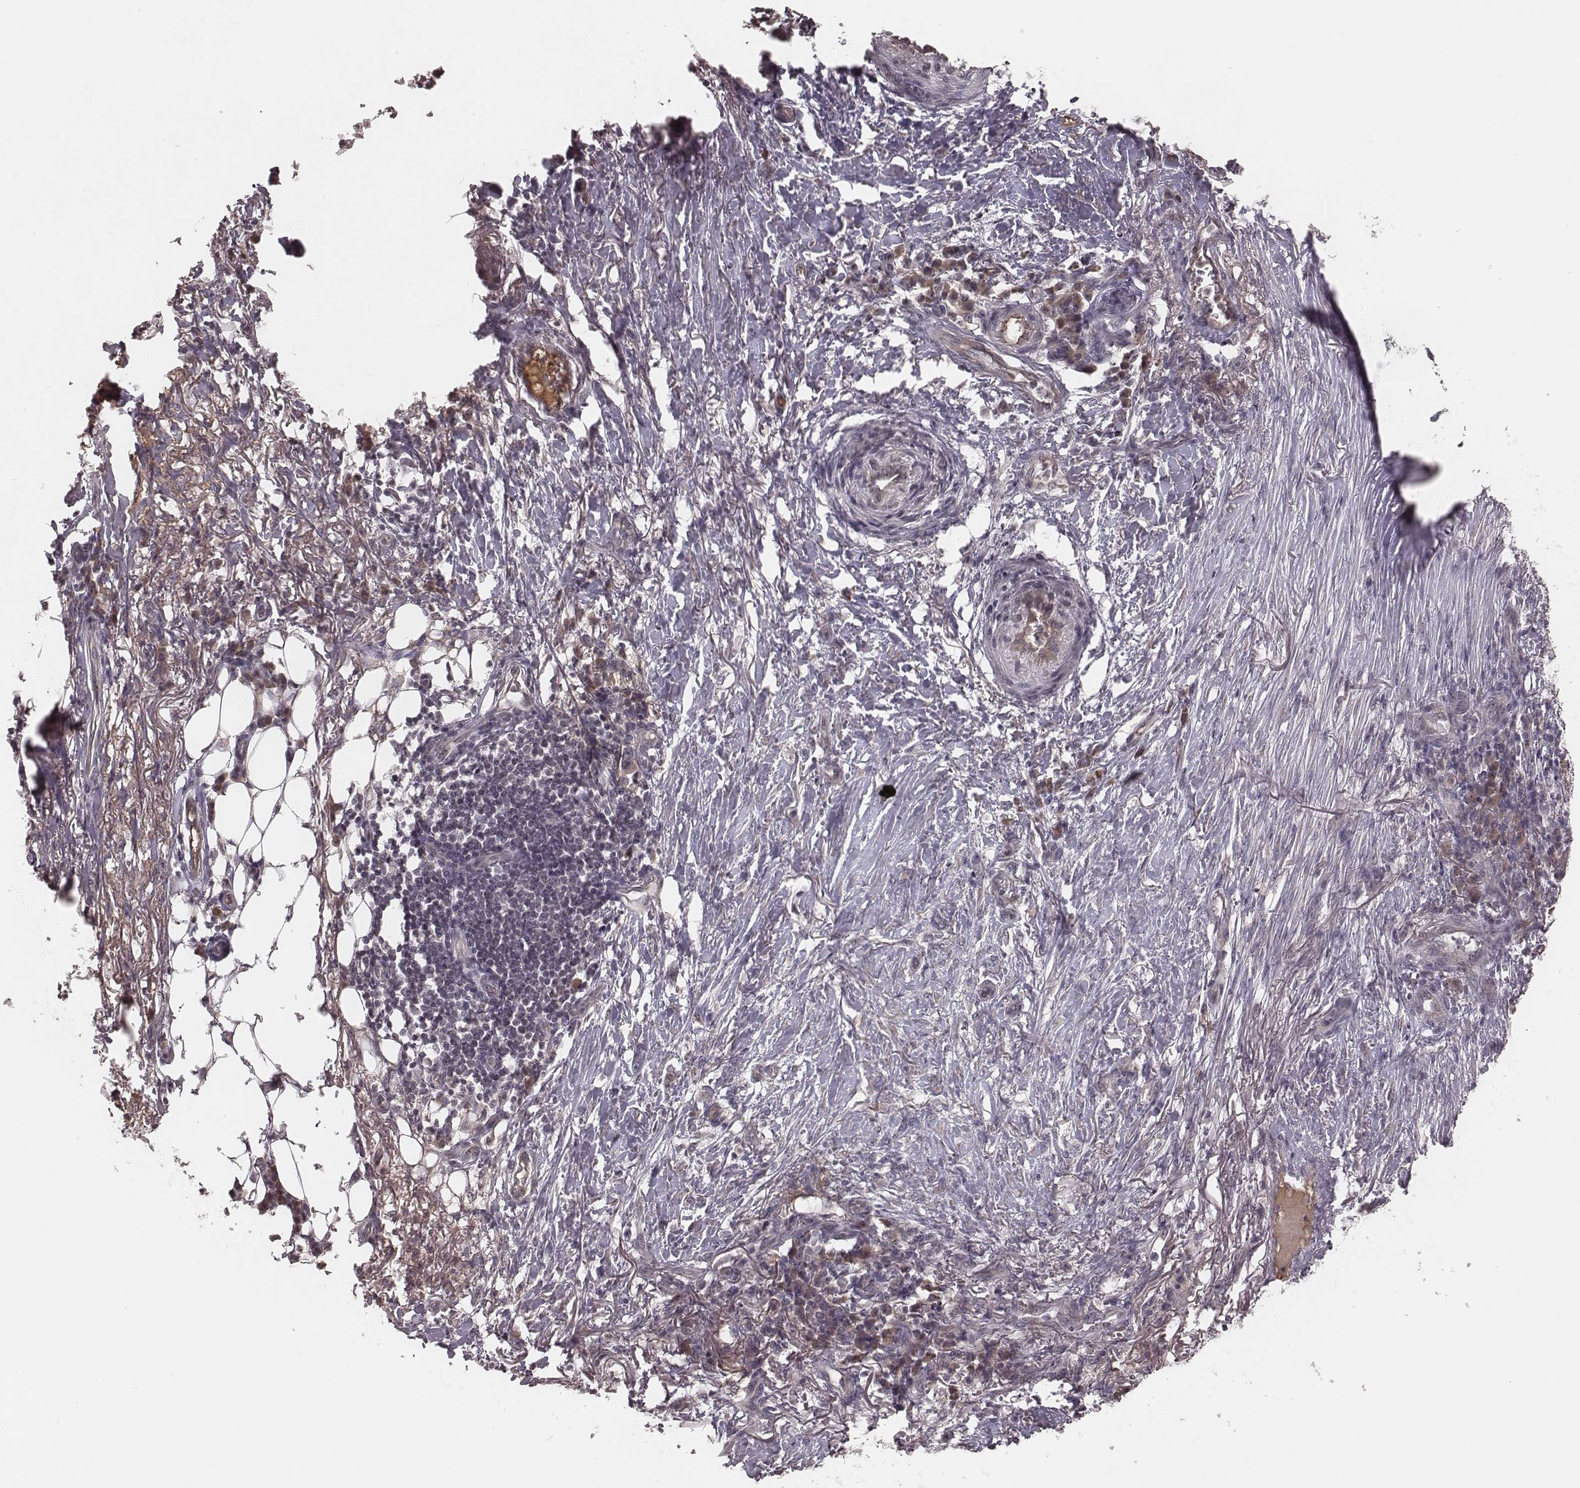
{"staining": {"intensity": "negative", "quantity": "none", "location": "none"}, "tissue": "skin cancer", "cell_type": "Tumor cells", "image_type": "cancer", "snomed": [{"axis": "morphology", "description": "Squamous cell carcinoma, NOS"}, {"axis": "topography", "description": "Skin"}], "caption": "There is no significant expression in tumor cells of skin cancer.", "gene": "IL5", "patient": {"sex": "male", "age": 70}}